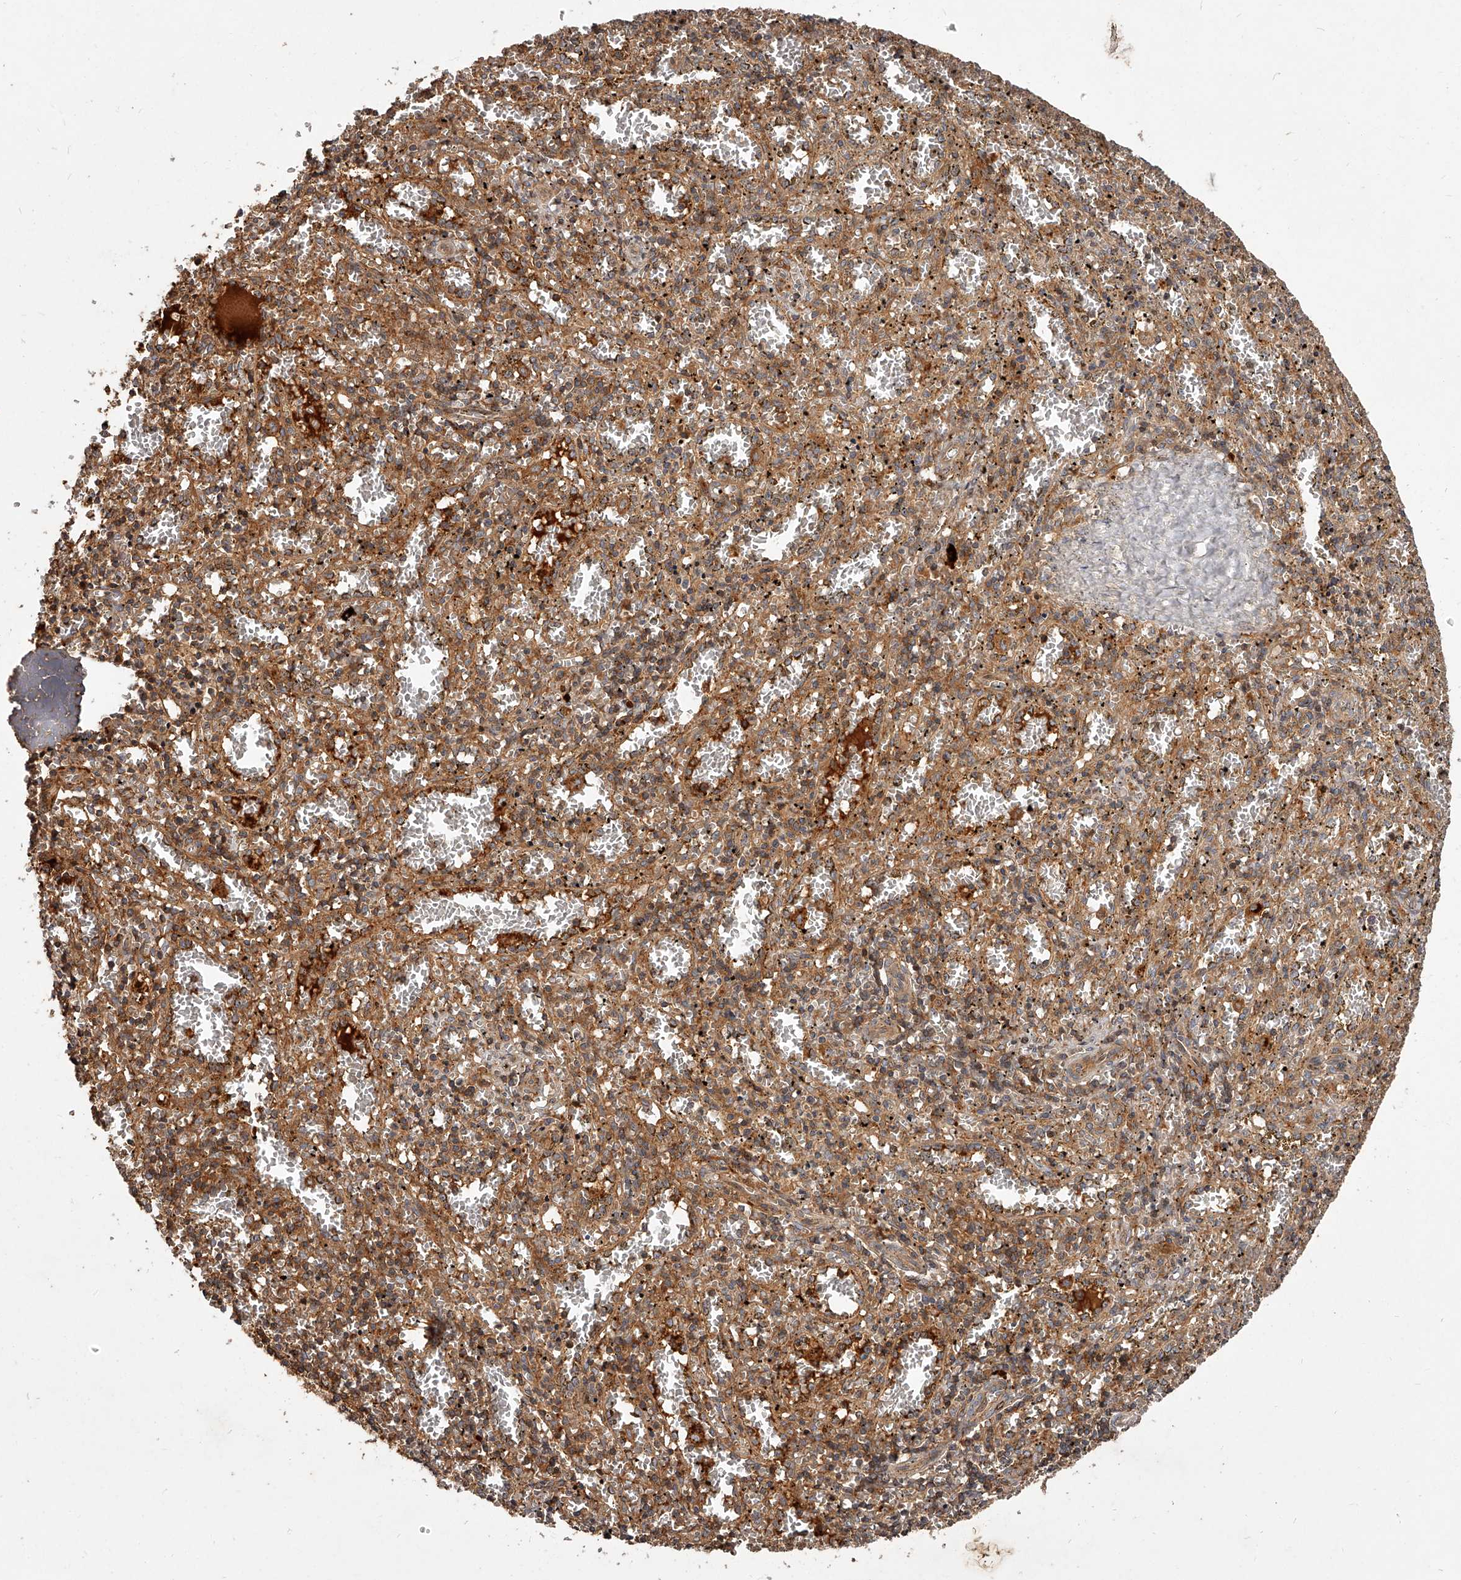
{"staining": {"intensity": "weak", "quantity": ">75%", "location": "cytoplasmic/membranous"}, "tissue": "spleen", "cell_type": "Cells in white pulp", "image_type": "normal", "snomed": [{"axis": "morphology", "description": "Normal tissue, NOS"}, {"axis": "topography", "description": "Spleen"}], "caption": "Spleen was stained to show a protein in brown. There is low levels of weak cytoplasmic/membranous expression in about >75% of cells in white pulp. (Brightfield microscopy of DAB IHC at high magnification).", "gene": "CRYZL1", "patient": {"sex": "male", "age": 11}}